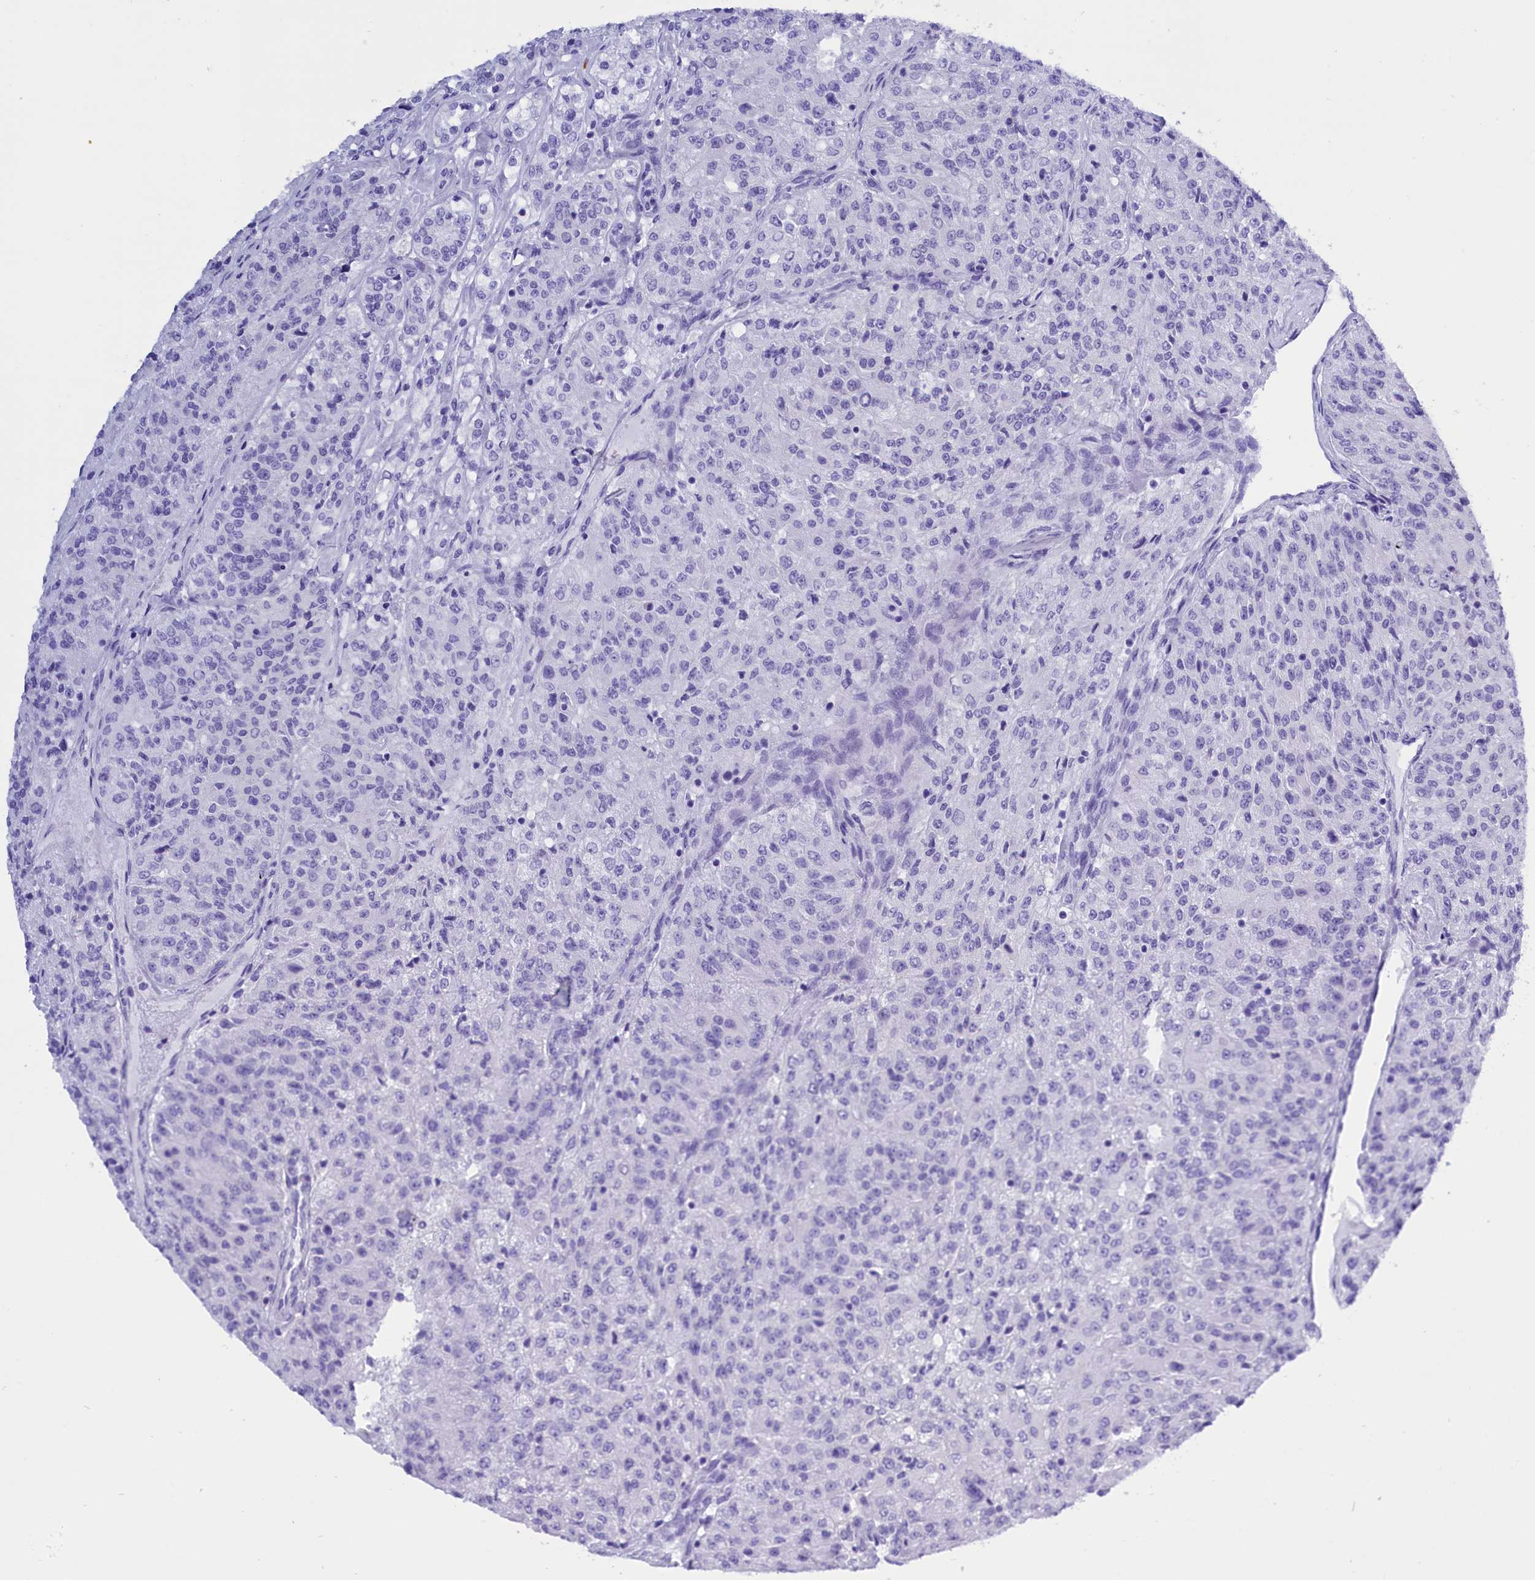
{"staining": {"intensity": "negative", "quantity": "none", "location": "none"}, "tissue": "renal cancer", "cell_type": "Tumor cells", "image_type": "cancer", "snomed": [{"axis": "morphology", "description": "Adenocarcinoma, NOS"}, {"axis": "topography", "description": "Kidney"}], "caption": "This is an immunohistochemistry photomicrograph of renal cancer (adenocarcinoma). There is no expression in tumor cells.", "gene": "CLC", "patient": {"sex": "female", "age": 63}}